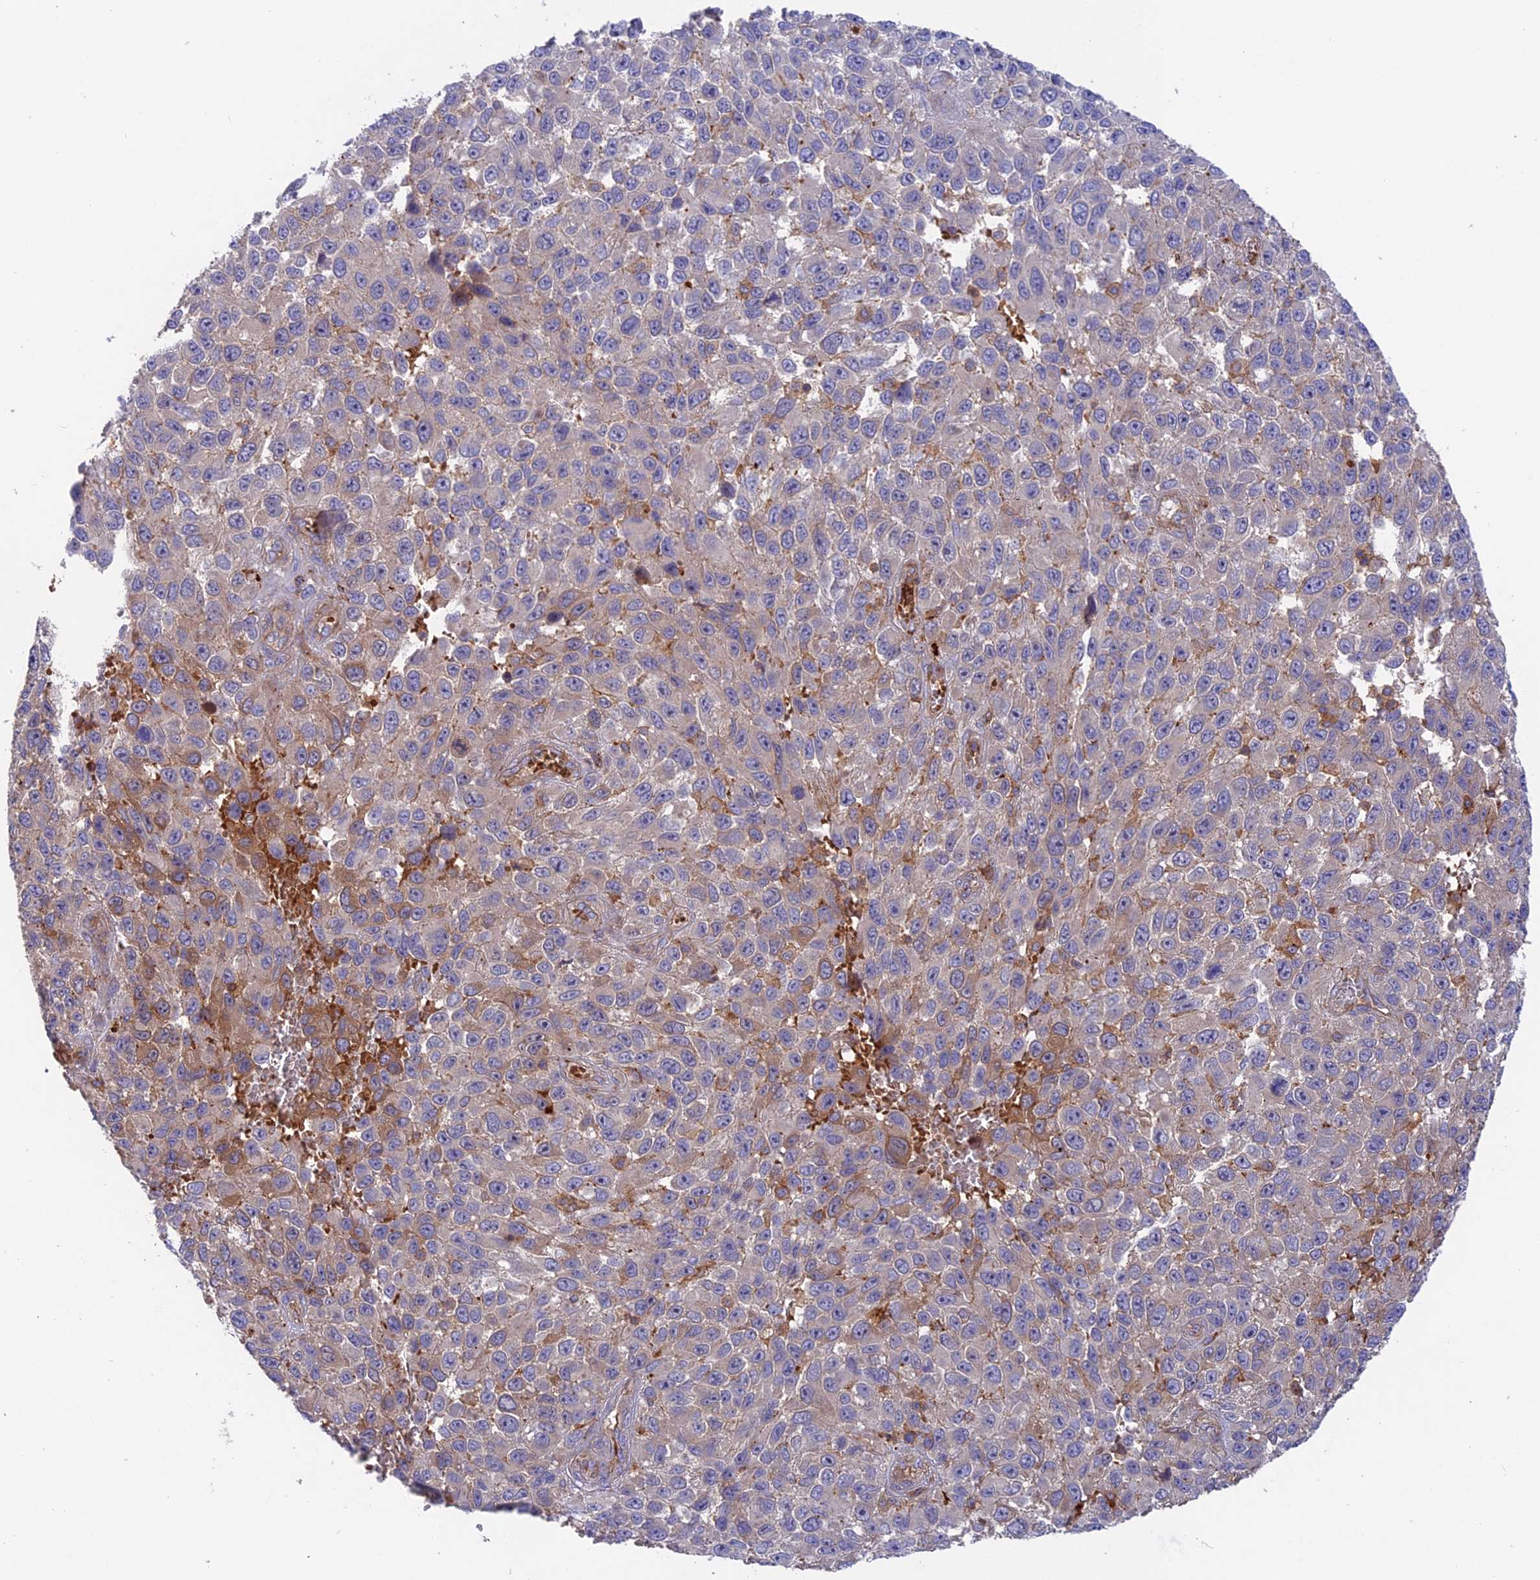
{"staining": {"intensity": "negative", "quantity": "none", "location": "none"}, "tissue": "melanoma", "cell_type": "Tumor cells", "image_type": "cancer", "snomed": [{"axis": "morphology", "description": "Normal tissue, NOS"}, {"axis": "morphology", "description": "Malignant melanoma, NOS"}, {"axis": "topography", "description": "Skin"}], "caption": "Tumor cells are negative for brown protein staining in malignant melanoma.", "gene": "CPNE7", "patient": {"sex": "female", "age": 96}}